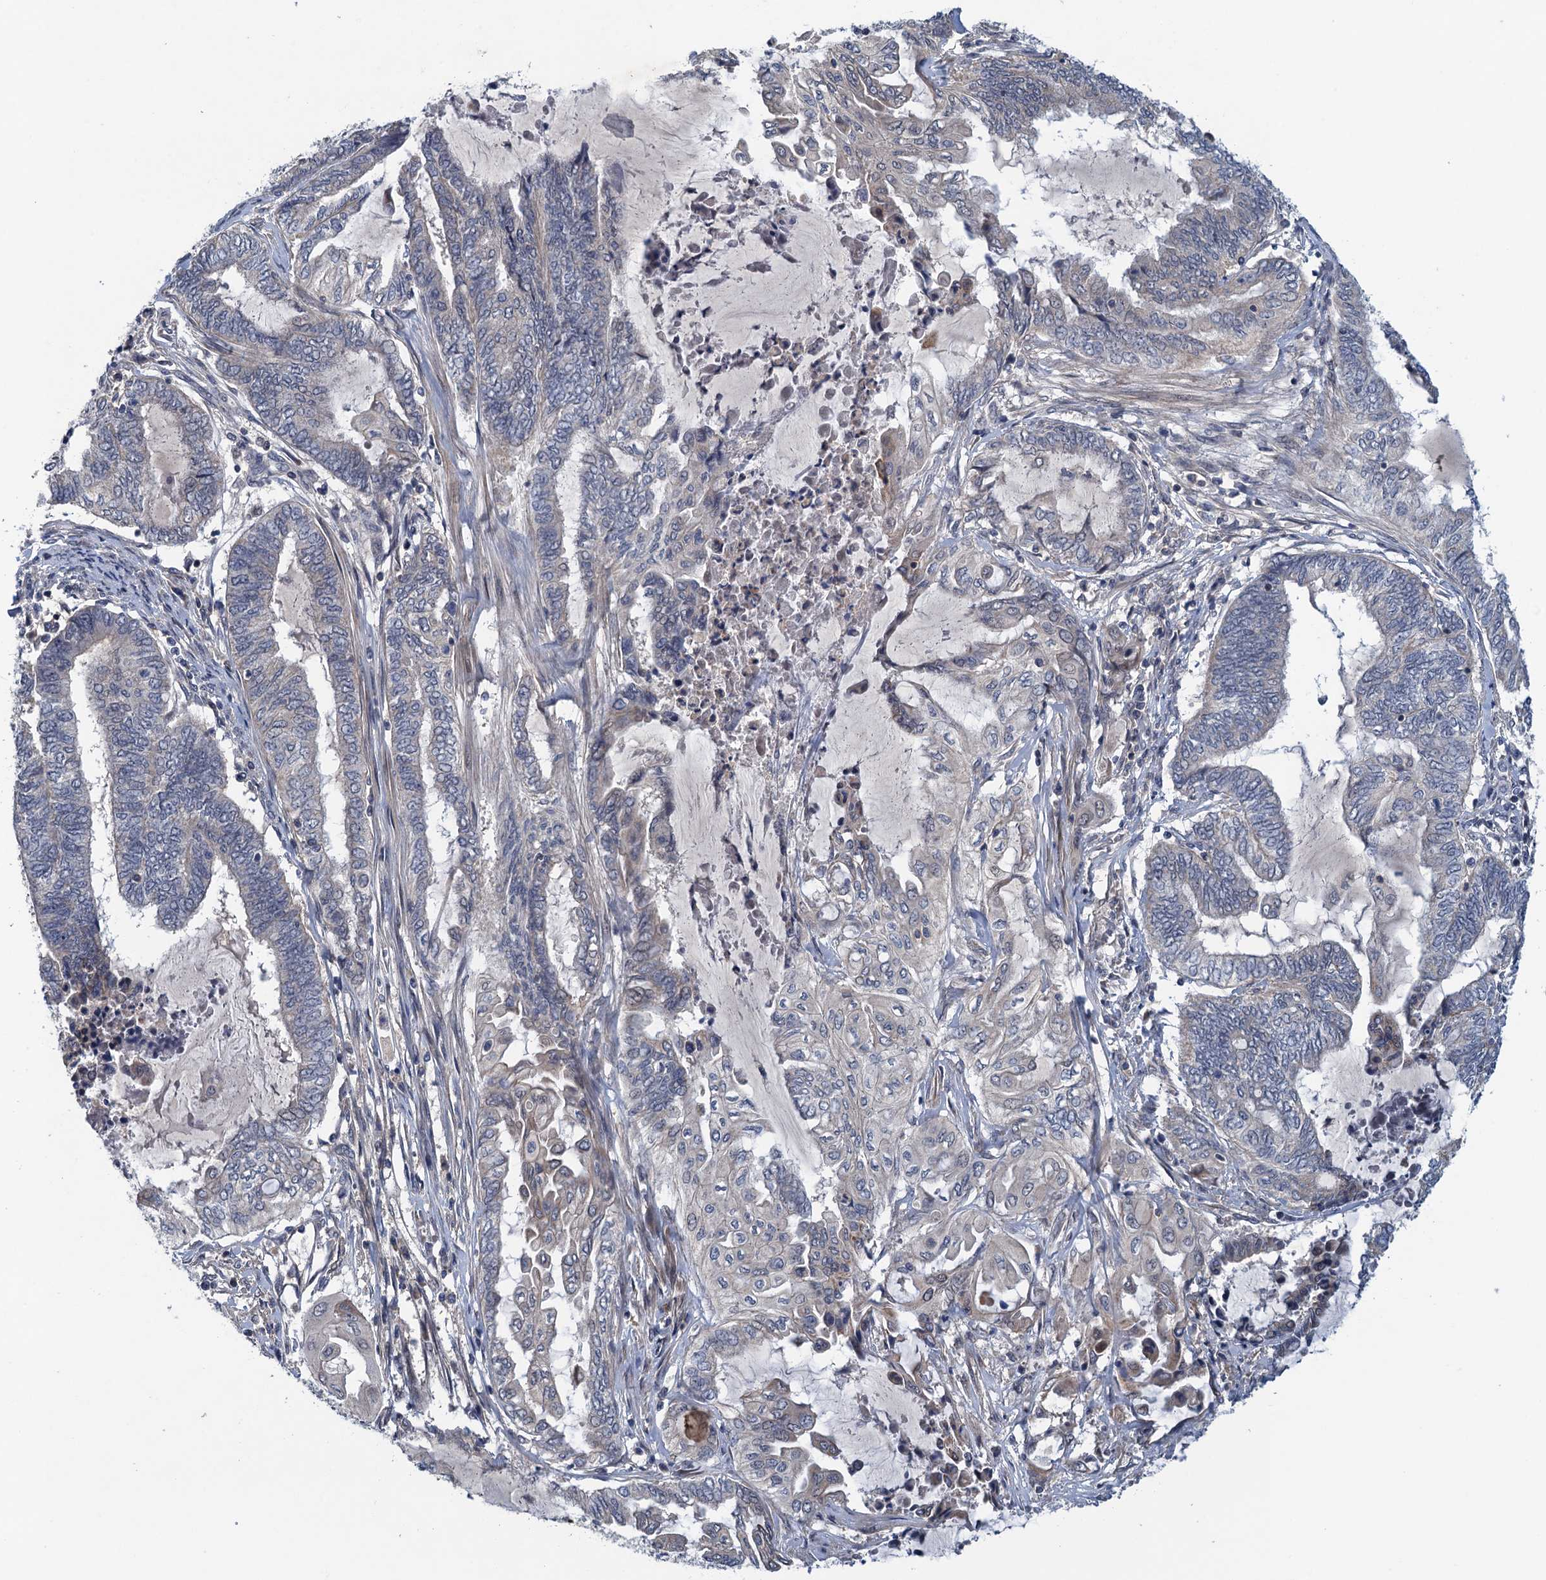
{"staining": {"intensity": "negative", "quantity": "none", "location": "none"}, "tissue": "endometrial cancer", "cell_type": "Tumor cells", "image_type": "cancer", "snomed": [{"axis": "morphology", "description": "Adenocarcinoma, NOS"}, {"axis": "topography", "description": "Uterus"}, {"axis": "topography", "description": "Endometrium"}], "caption": "Endometrial cancer (adenocarcinoma) was stained to show a protein in brown. There is no significant positivity in tumor cells.", "gene": "MDM1", "patient": {"sex": "female", "age": 70}}